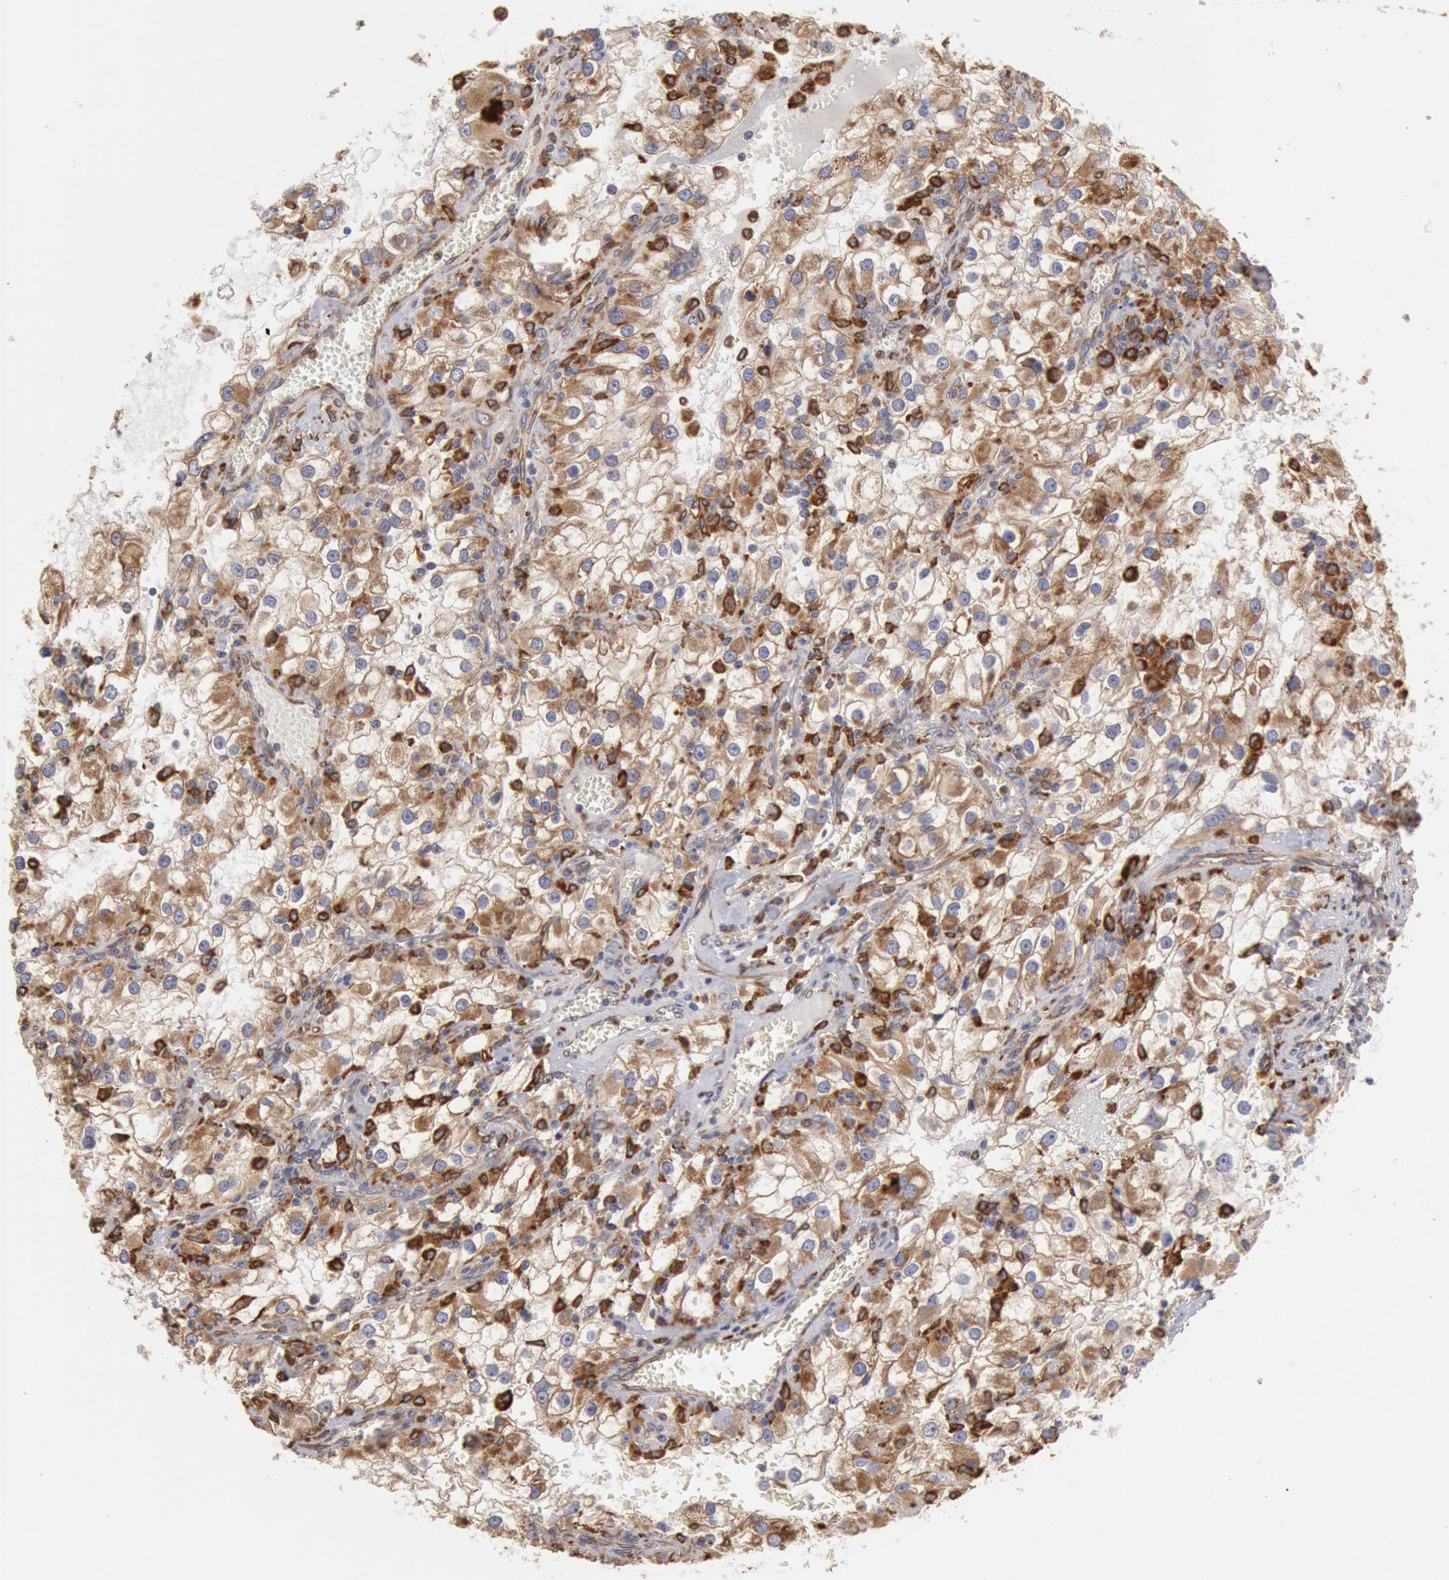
{"staining": {"intensity": "weak", "quantity": "25%-75%", "location": "cytoplasmic/membranous"}, "tissue": "renal cancer", "cell_type": "Tumor cells", "image_type": "cancer", "snomed": [{"axis": "morphology", "description": "Adenocarcinoma, NOS"}, {"axis": "topography", "description": "Kidney"}], "caption": "A micrograph of human renal cancer stained for a protein reveals weak cytoplasmic/membranous brown staining in tumor cells. The protein is stained brown, and the nuclei are stained in blue (DAB IHC with brightfield microscopy, high magnification).", "gene": "ERP44", "patient": {"sex": "female", "age": 52}}